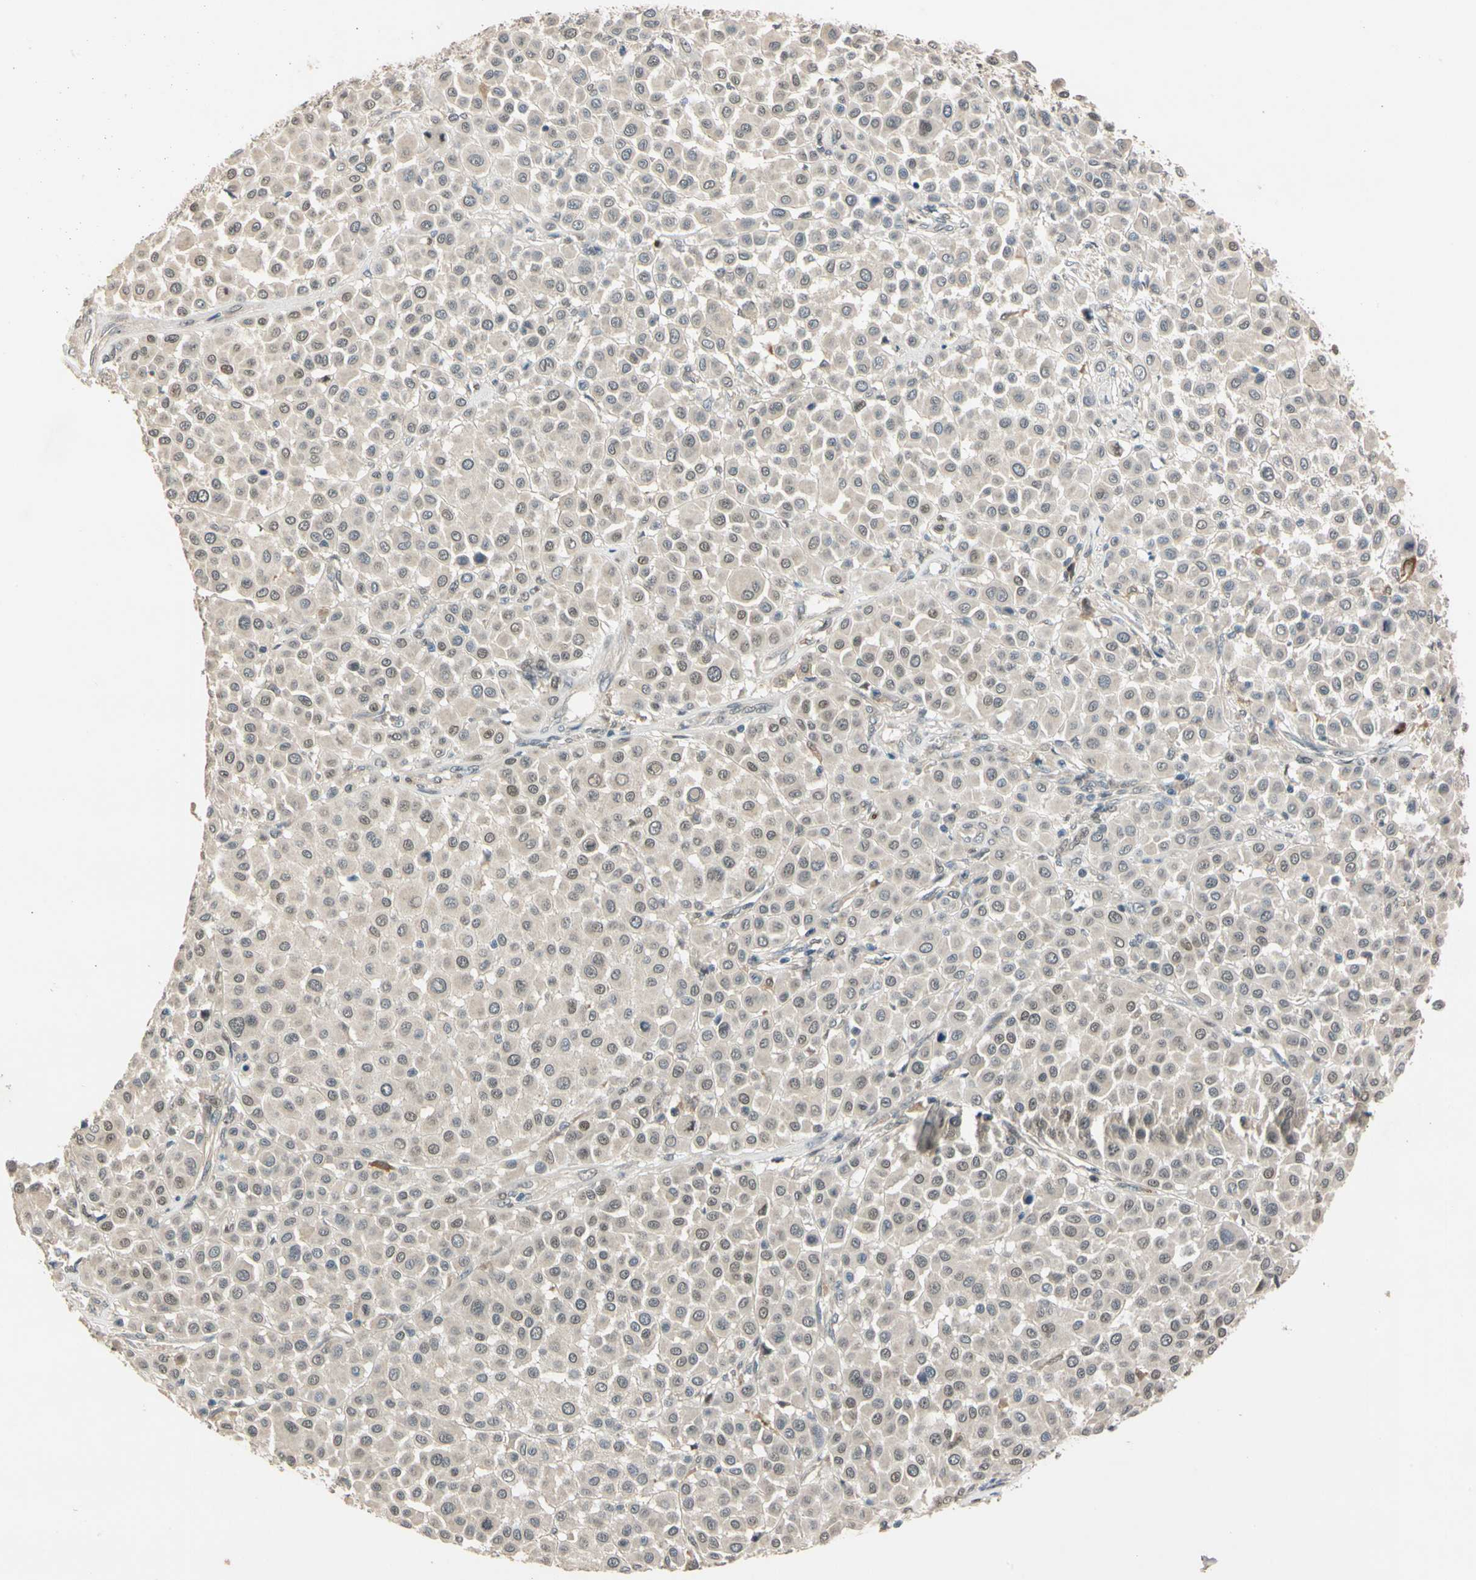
{"staining": {"intensity": "weak", "quantity": ">75%", "location": "cytoplasmic/membranous,nuclear"}, "tissue": "melanoma", "cell_type": "Tumor cells", "image_type": "cancer", "snomed": [{"axis": "morphology", "description": "Malignant melanoma, Metastatic site"}, {"axis": "topography", "description": "Soft tissue"}], "caption": "Immunohistochemical staining of malignant melanoma (metastatic site) displays low levels of weak cytoplasmic/membranous and nuclear protein positivity in about >75% of tumor cells.", "gene": "RIOX2", "patient": {"sex": "male", "age": 41}}